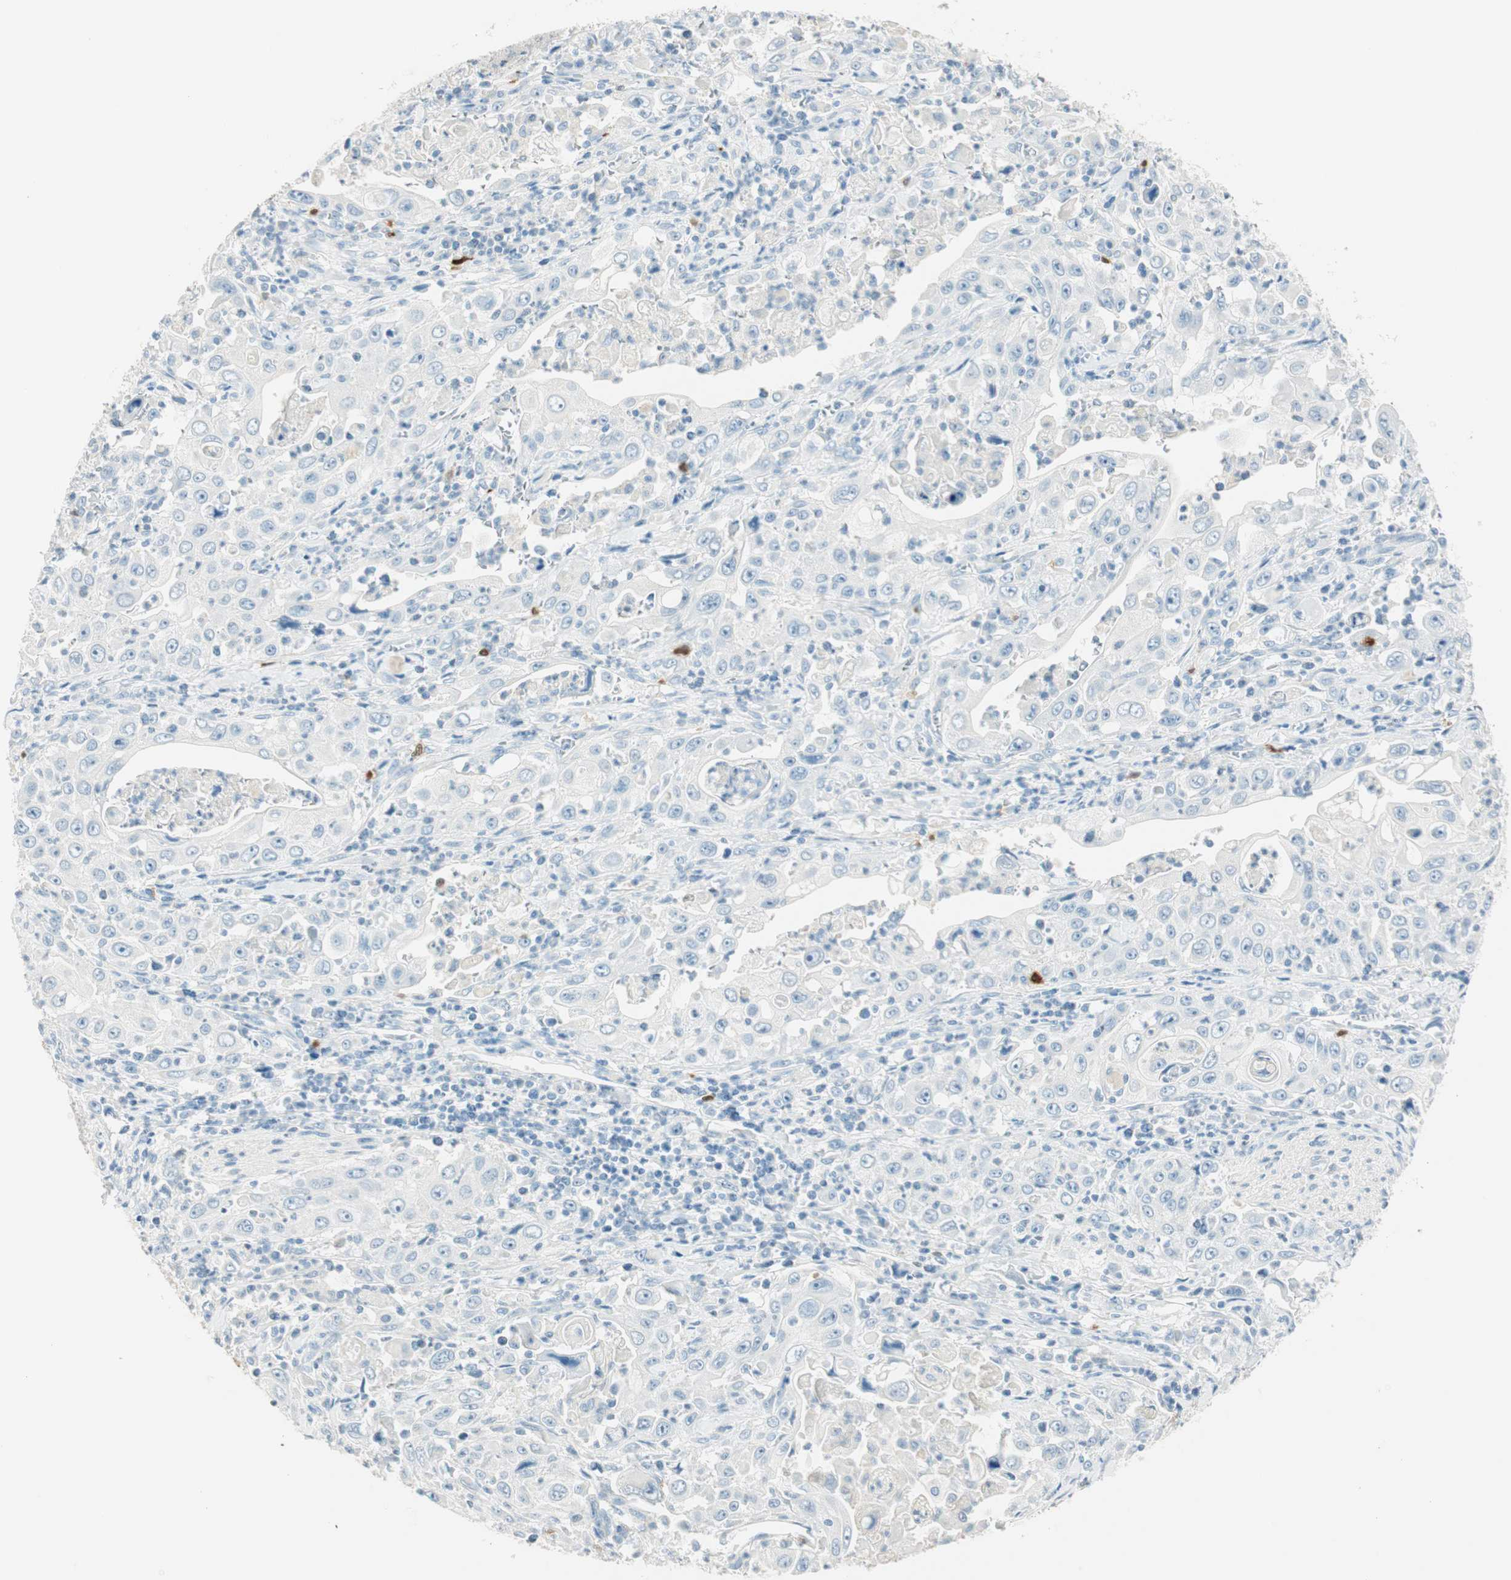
{"staining": {"intensity": "negative", "quantity": "none", "location": "none"}, "tissue": "pancreatic cancer", "cell_type": "Tumor cells", "image_type": "cancer", "snomed": [{"axis": "morphology", "description": "Adenocarcinoma, NOS"}, {"axis": "topography", "description": "Pancreas"}], "caption": "A photomicrograph of pancreatic cancer stained for a protein exhibits no brown staining in tumor cells.", "gene": "HPGD", "patient": {"sex": "male", "age": 70}}